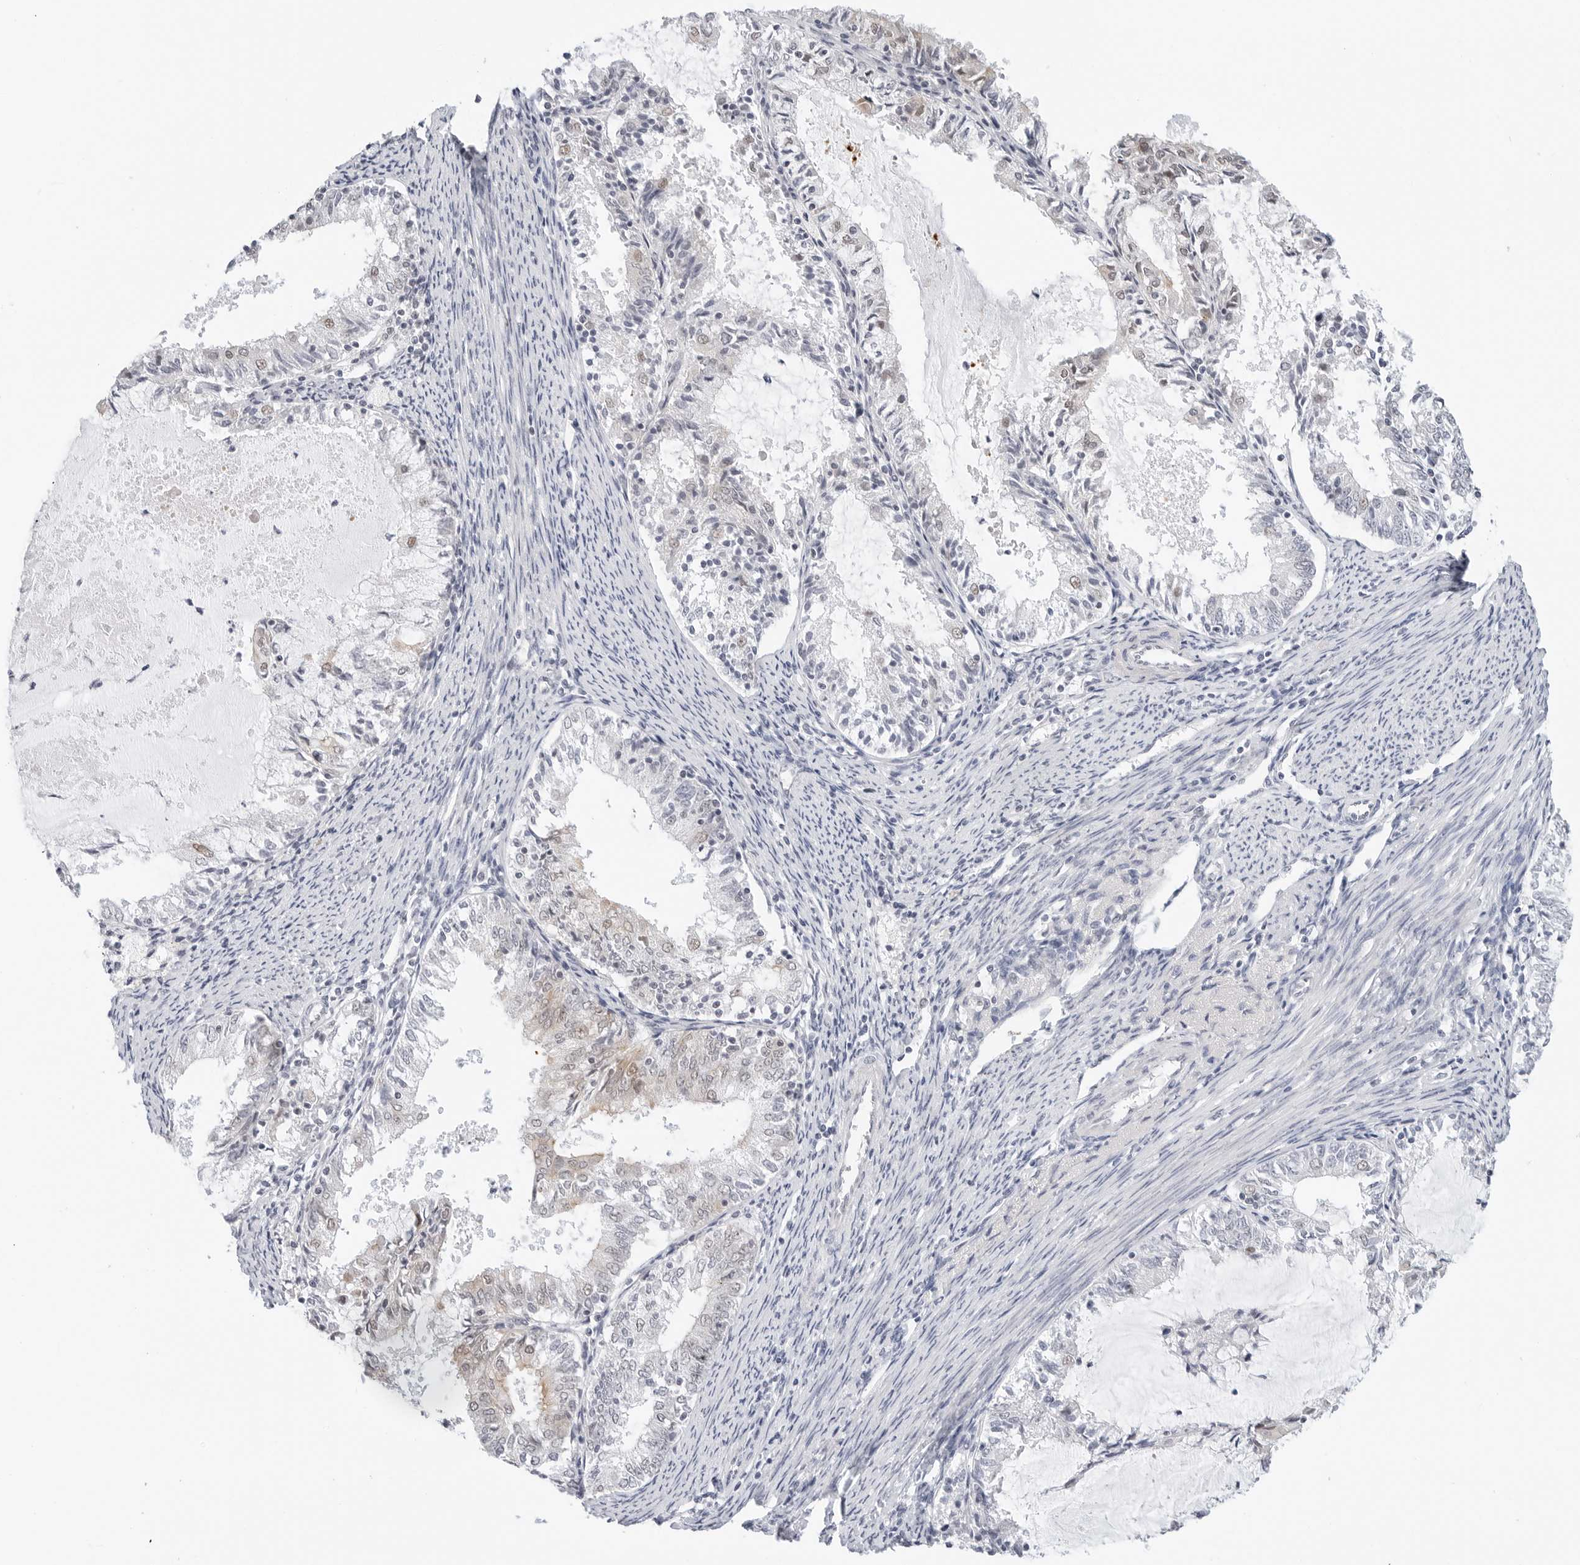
{"staining": {"intensity": "negative", "quantity": "none", "location": "none"}, "tissue": "endometrial cancer", "cell_type": "Tumor cells", "image_type": "cancer", "snomed": [{"axis": "morphology", "description": "Adenocarcinoma, NOS"}, {"axis": "topography", "description": "Endometrium"}], "caption": "Immunohistochemistry (IHC) histopathology image of neoplastic tissue: endometrial cancer (adenocarcinoma) stained with DAB (3,3'-diaminobenzidine) reveals no significant protein staining in tumor cells. (Brightfield microscopy of DAB (3,3'-diaminobenzidine) immunohistochemistry at high magnification).", "gene": "TSEN2", "patient": {"sex": "female", "age": 57}}